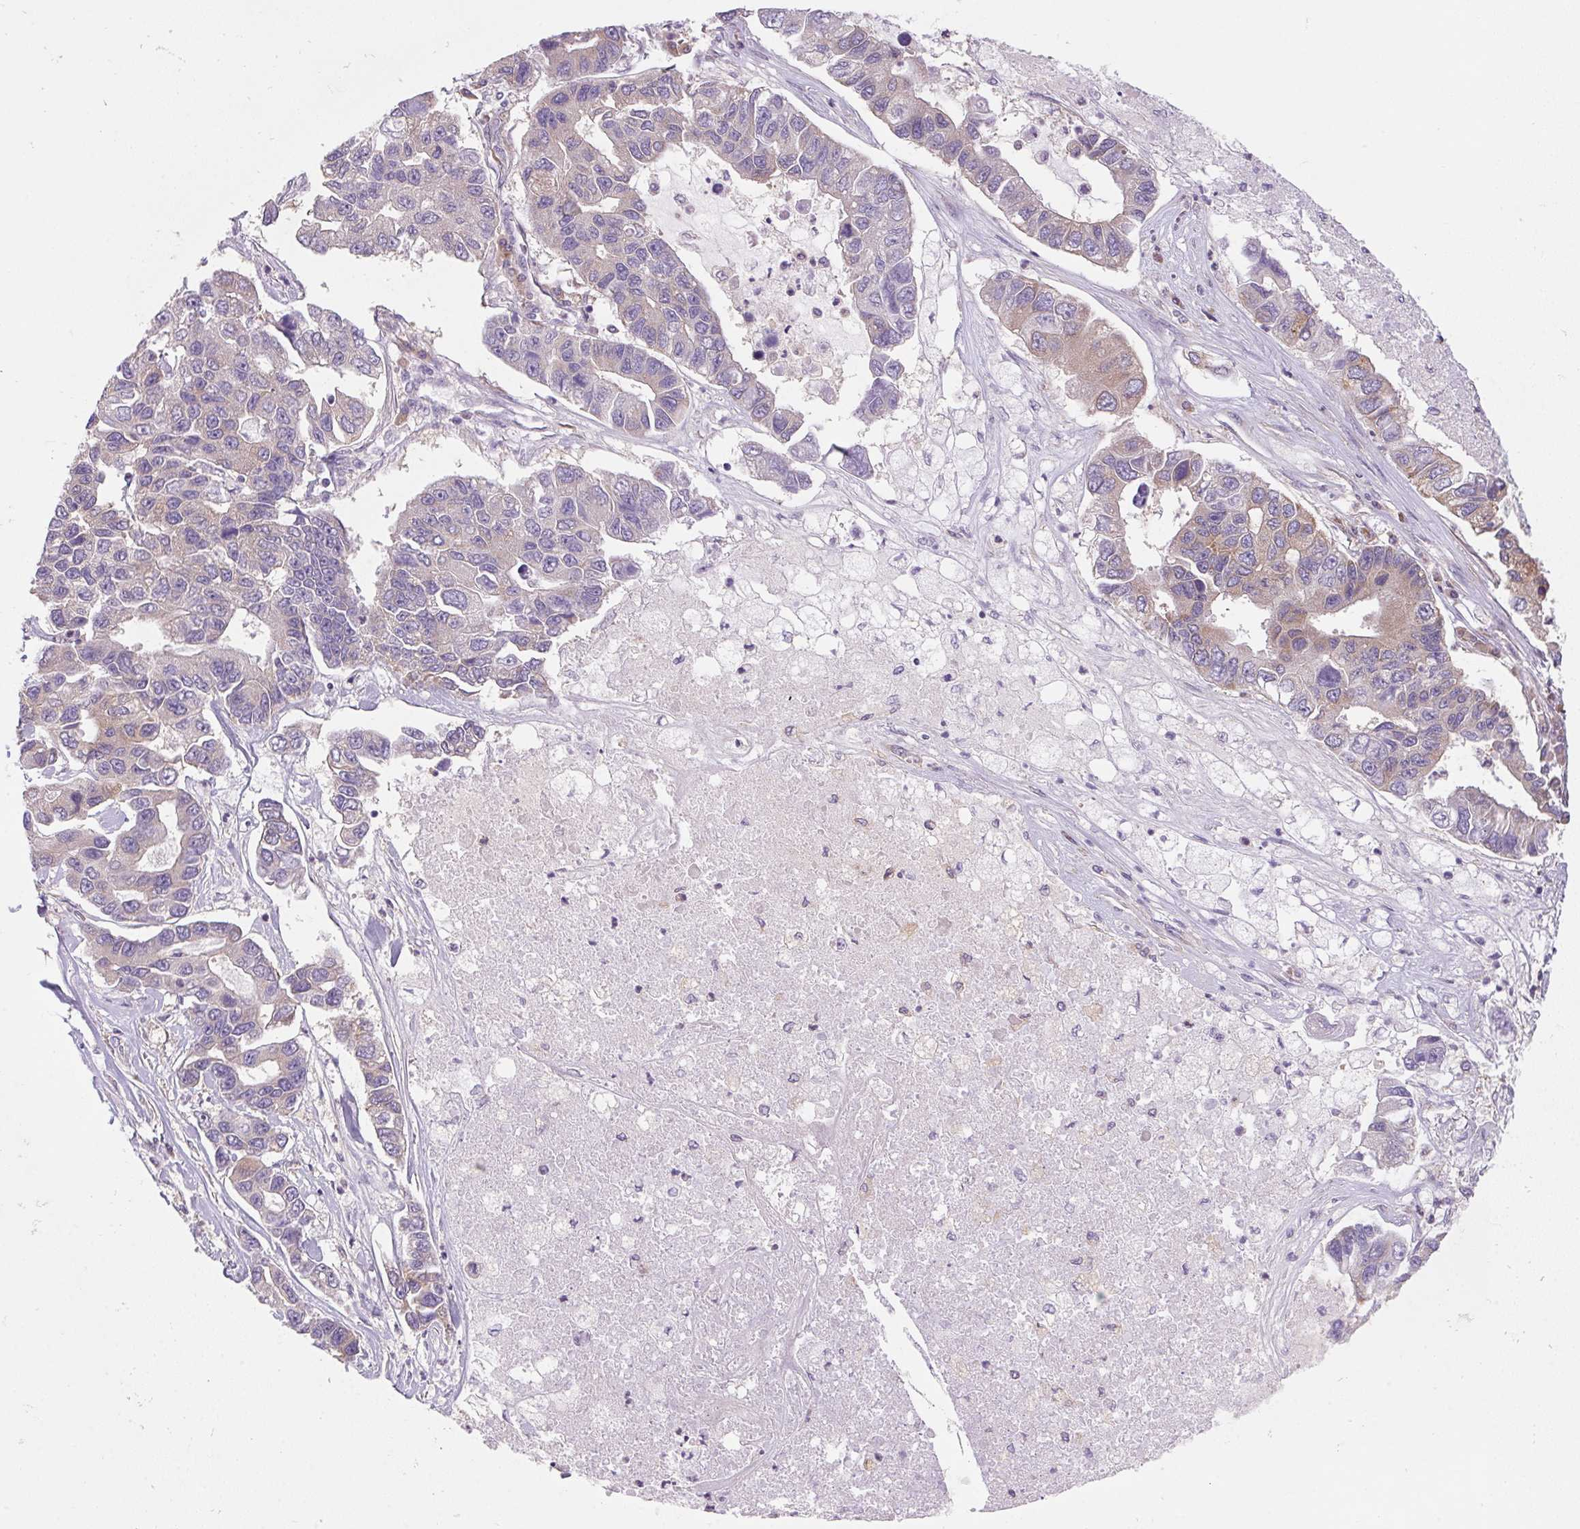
{"staining": {"intensity": "moderate", "quantity": "25%-75%", "location": "cytoplasmic/membranous"}, "tissue": "lung cancer", "cell_type": "Tumor cells", "image_type": "cancer", "snomed": [{"axis": "morphology", "description": "Adenocarcinoma, NOS"}, {"axis": "topography", "description": "Bronchus"}, {"axis": "topography", "description": "Lung"}], "caption": "Adenocarcinoma (lung) stained for a protein (brown) shows moderate cytoplasmic/membranous positive positivity in approximately 25%-75% of tumor cells.", "gene": "RAB1A", "patient": {"sex": "female", "age": 51}}